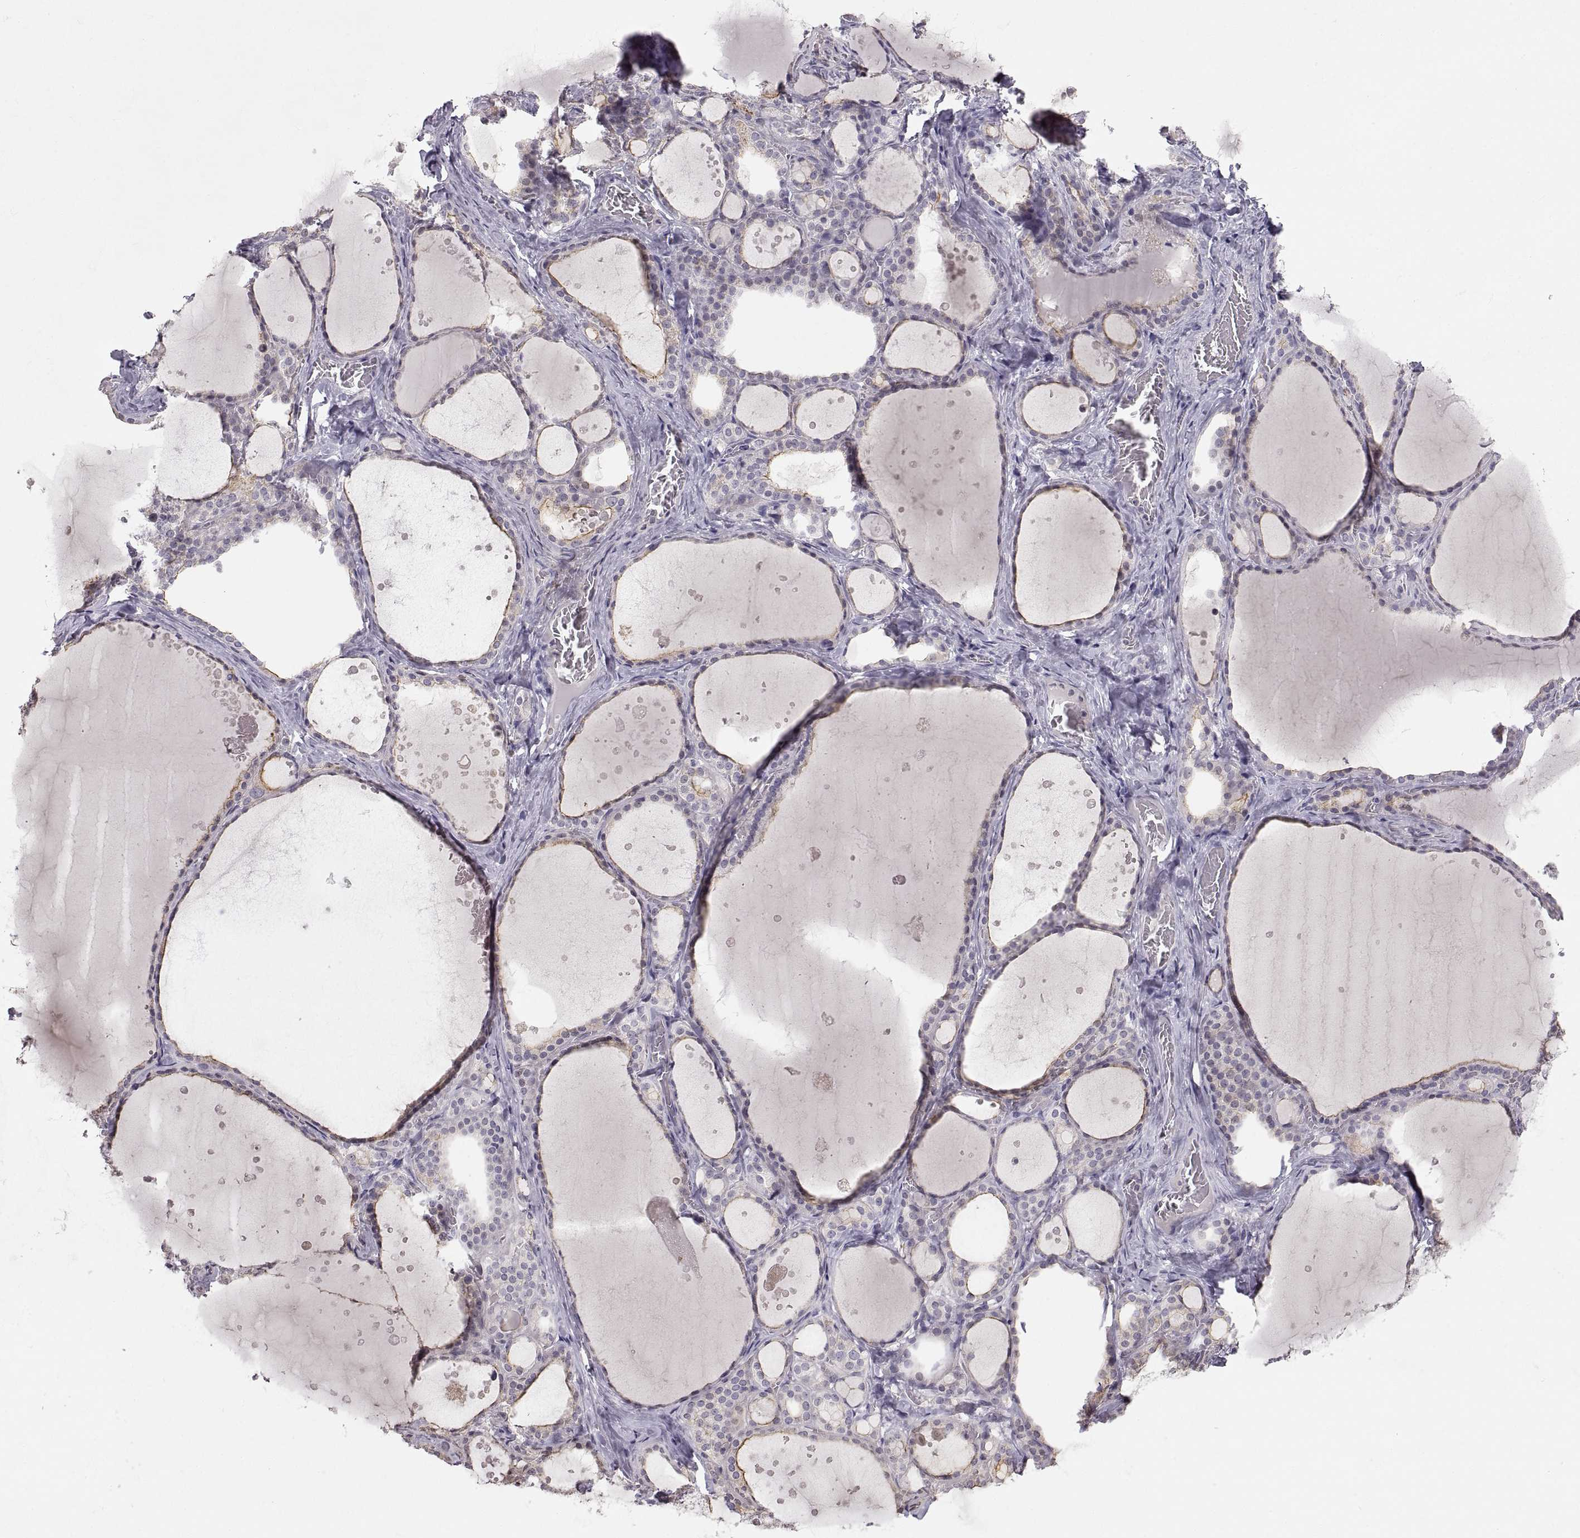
{"staining": {"intensity": "negative", "quantity": "none", "location": "none"}, "tissue": "thyroid gland", "cell_type": "Glandular cells", "image_type": "normal", "snomed": [{"axis": "morphology", "description": "Normal tissue, NOS"}, {"axis": "topography", "description": "Thyroid gland"}], "caption": "This is an immunohistochemistry (IHC) photomicrograph of benign thyroid gland. There is no expression in glandular cells.", "gene": "ZNF185", "patient": {"sex": "male", "age": 63}}